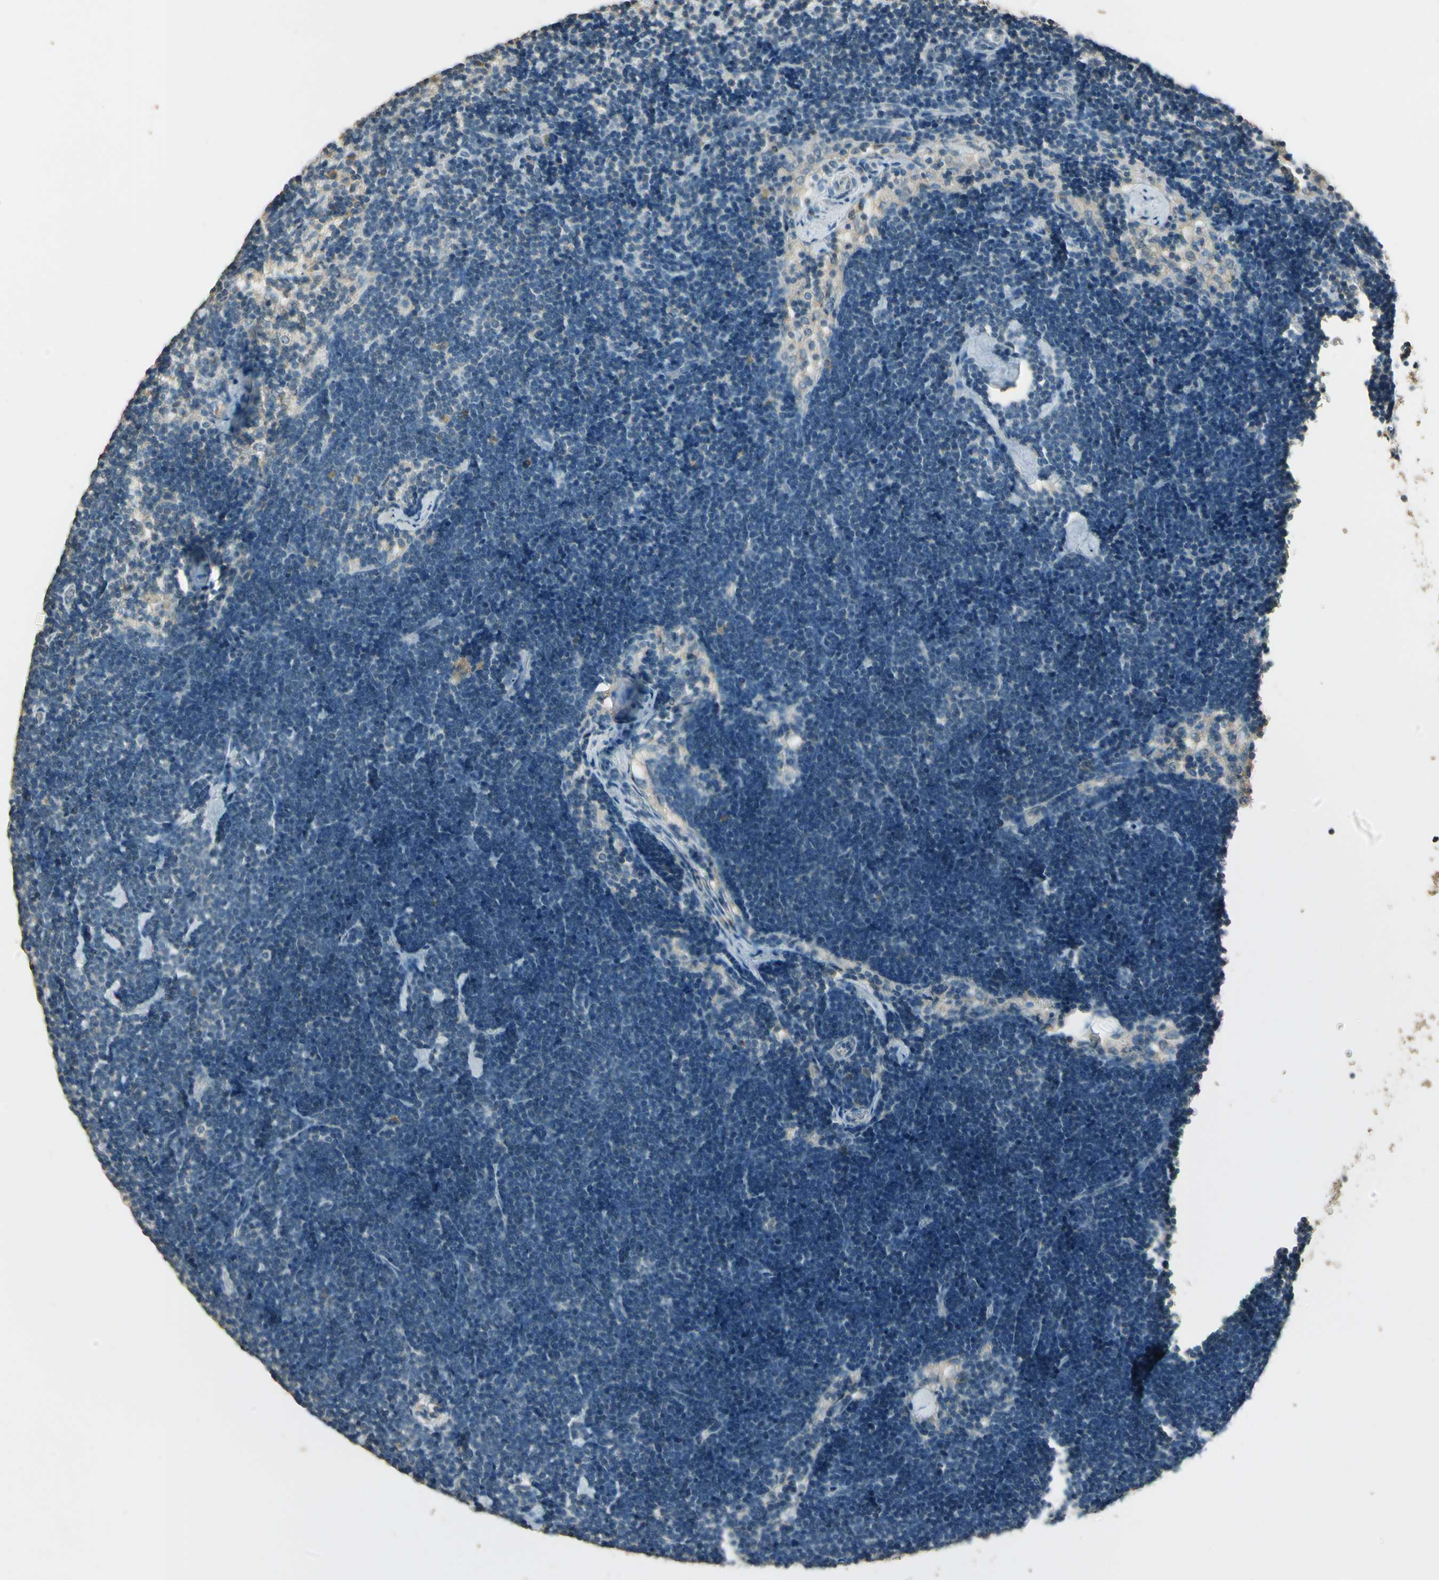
{"staining": {"intensity": "negative", "quantity": "none", "location": "none"}, "tissue": "lymph node", "cell_type": "Germinal center cells", "image_type": "normal", "snomed": [{"axis": "morphology", "description": "Normal tissue, NOS"}, {"axis": "topography", "description": "Lymph node"}], "caption": "Immunohistochemistry (IHC) micrograph of unremarkable lymph node: lymph node stained with DAB (3,3'-diaminobenzidine) demonstrates no significant protein staining in germinal center cells. (Stains: DAB immunohistochemistry with hematoxylin counter stain, Microscopy: brightfield microscopy at high magnification).", "gene": "UXS1", "patient": {"sex": "male", "age": 63}}